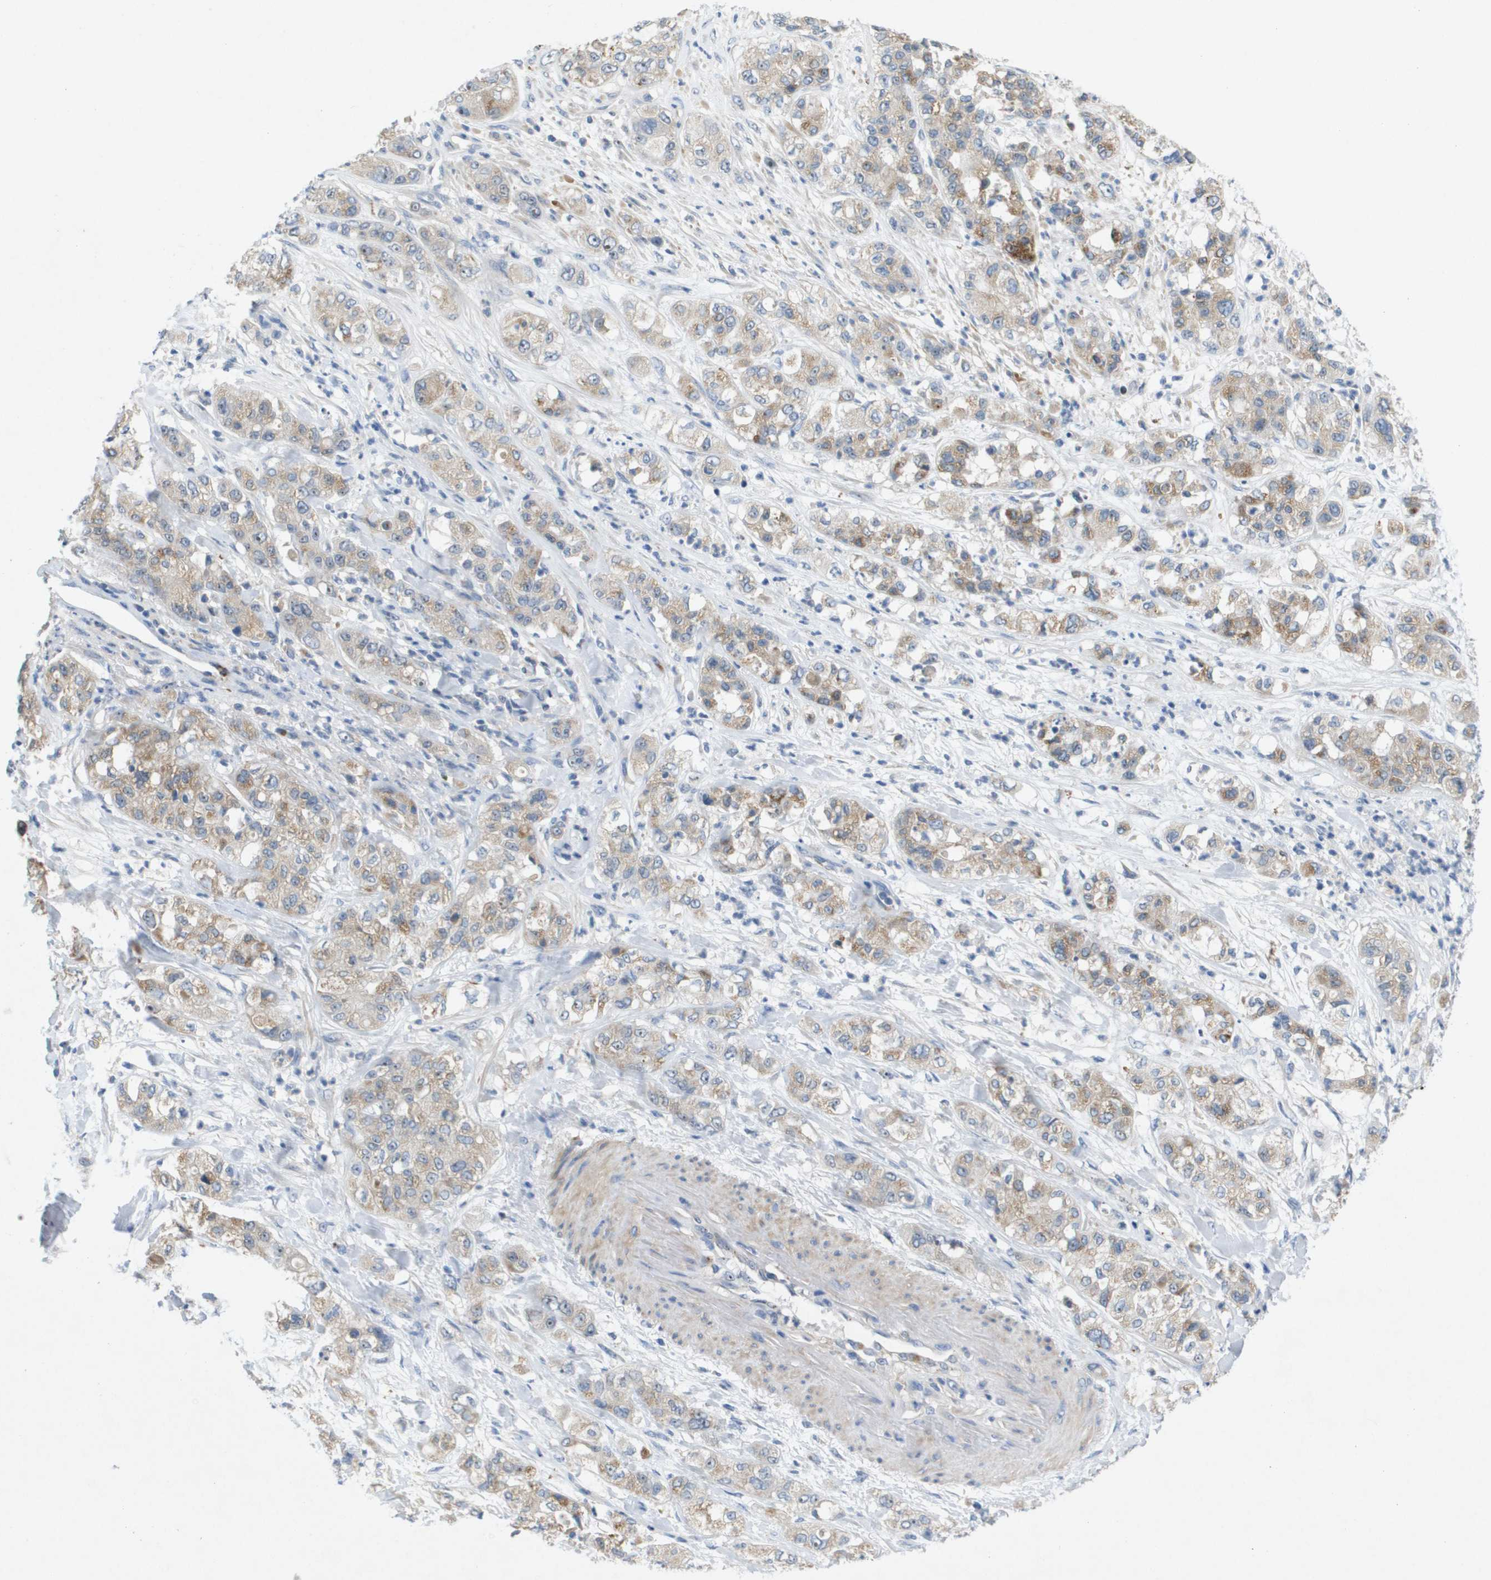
{"staining": {"intensity": "weak", "quantity": "25%-75%", "location": "cytoplasmic/membranous"}, "tissue": "pancreatic cancer", "cell_type": "Tumor cells", "image_type": "cancer", "snomed": [{"axis": "morphology", "description": "Adenocarcinoma, NOS"}, {"axis": "topography", "description": "Pancreas"}], "caption": "Brown immunohistochemical staining in human pancreatic adenocarcinoma shows weak cytoplasmic/membranous expression in approximately 25%-75% of tumor cells.", "gene": "B3GNT5", "patient": {"sex": "female", "age": 78}}